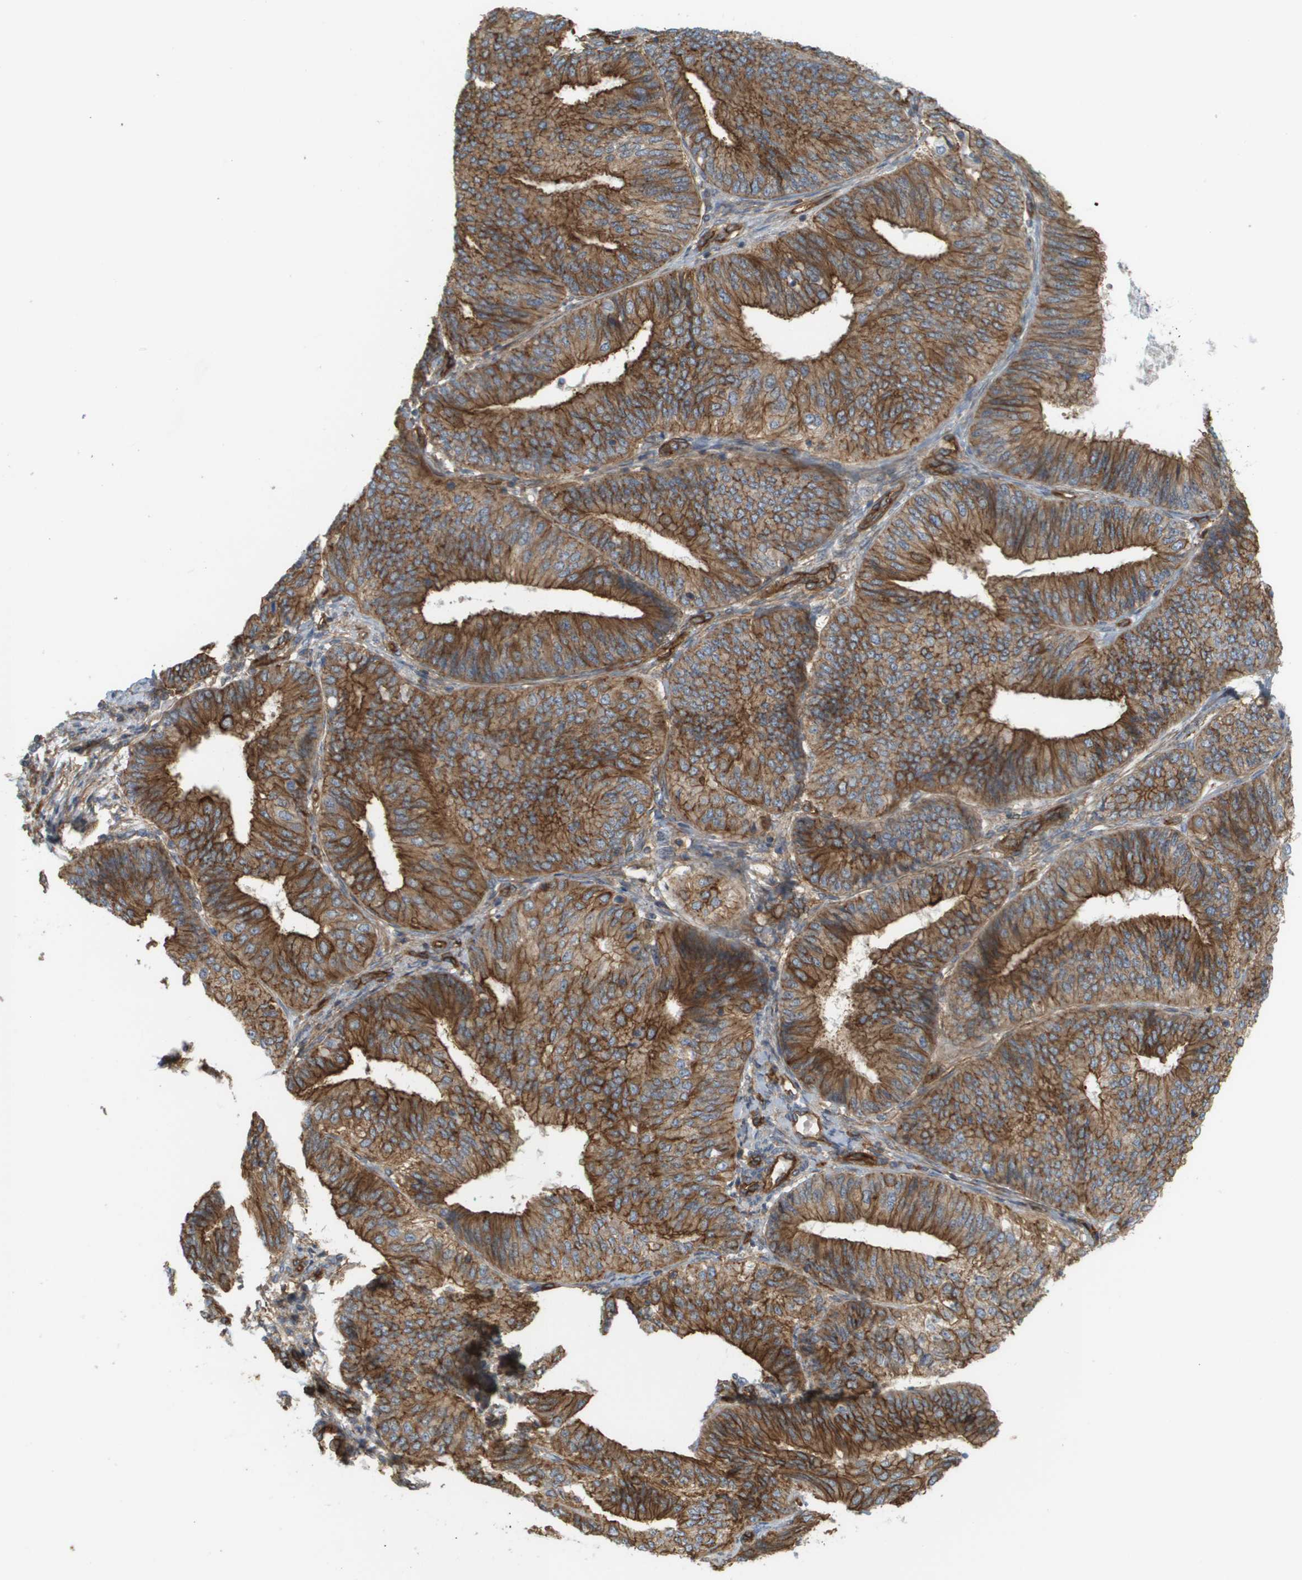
{"staining": {"intensity": "strong", "quantity": ">75%", "location": "cytoplasmic/membranous"}, "tissue": "endometrial cancer", "cell_type": "Tumor cells", "image_type": "cancer", "snomed": [{"axis": "morphology", "description": "Adenocarcinoma, NOS"}, {"axis": "topography", "description": "Endometrium"}], "caption": "Strong cytoplasmic/membranous positivity for a protein is appreciated in about >75% of tumor cells of endometrial adenocarcinoma using immunohistochemistry (IHC).", "gene": "SGMS2", "patient": {"sex": "female", "age": 58}}